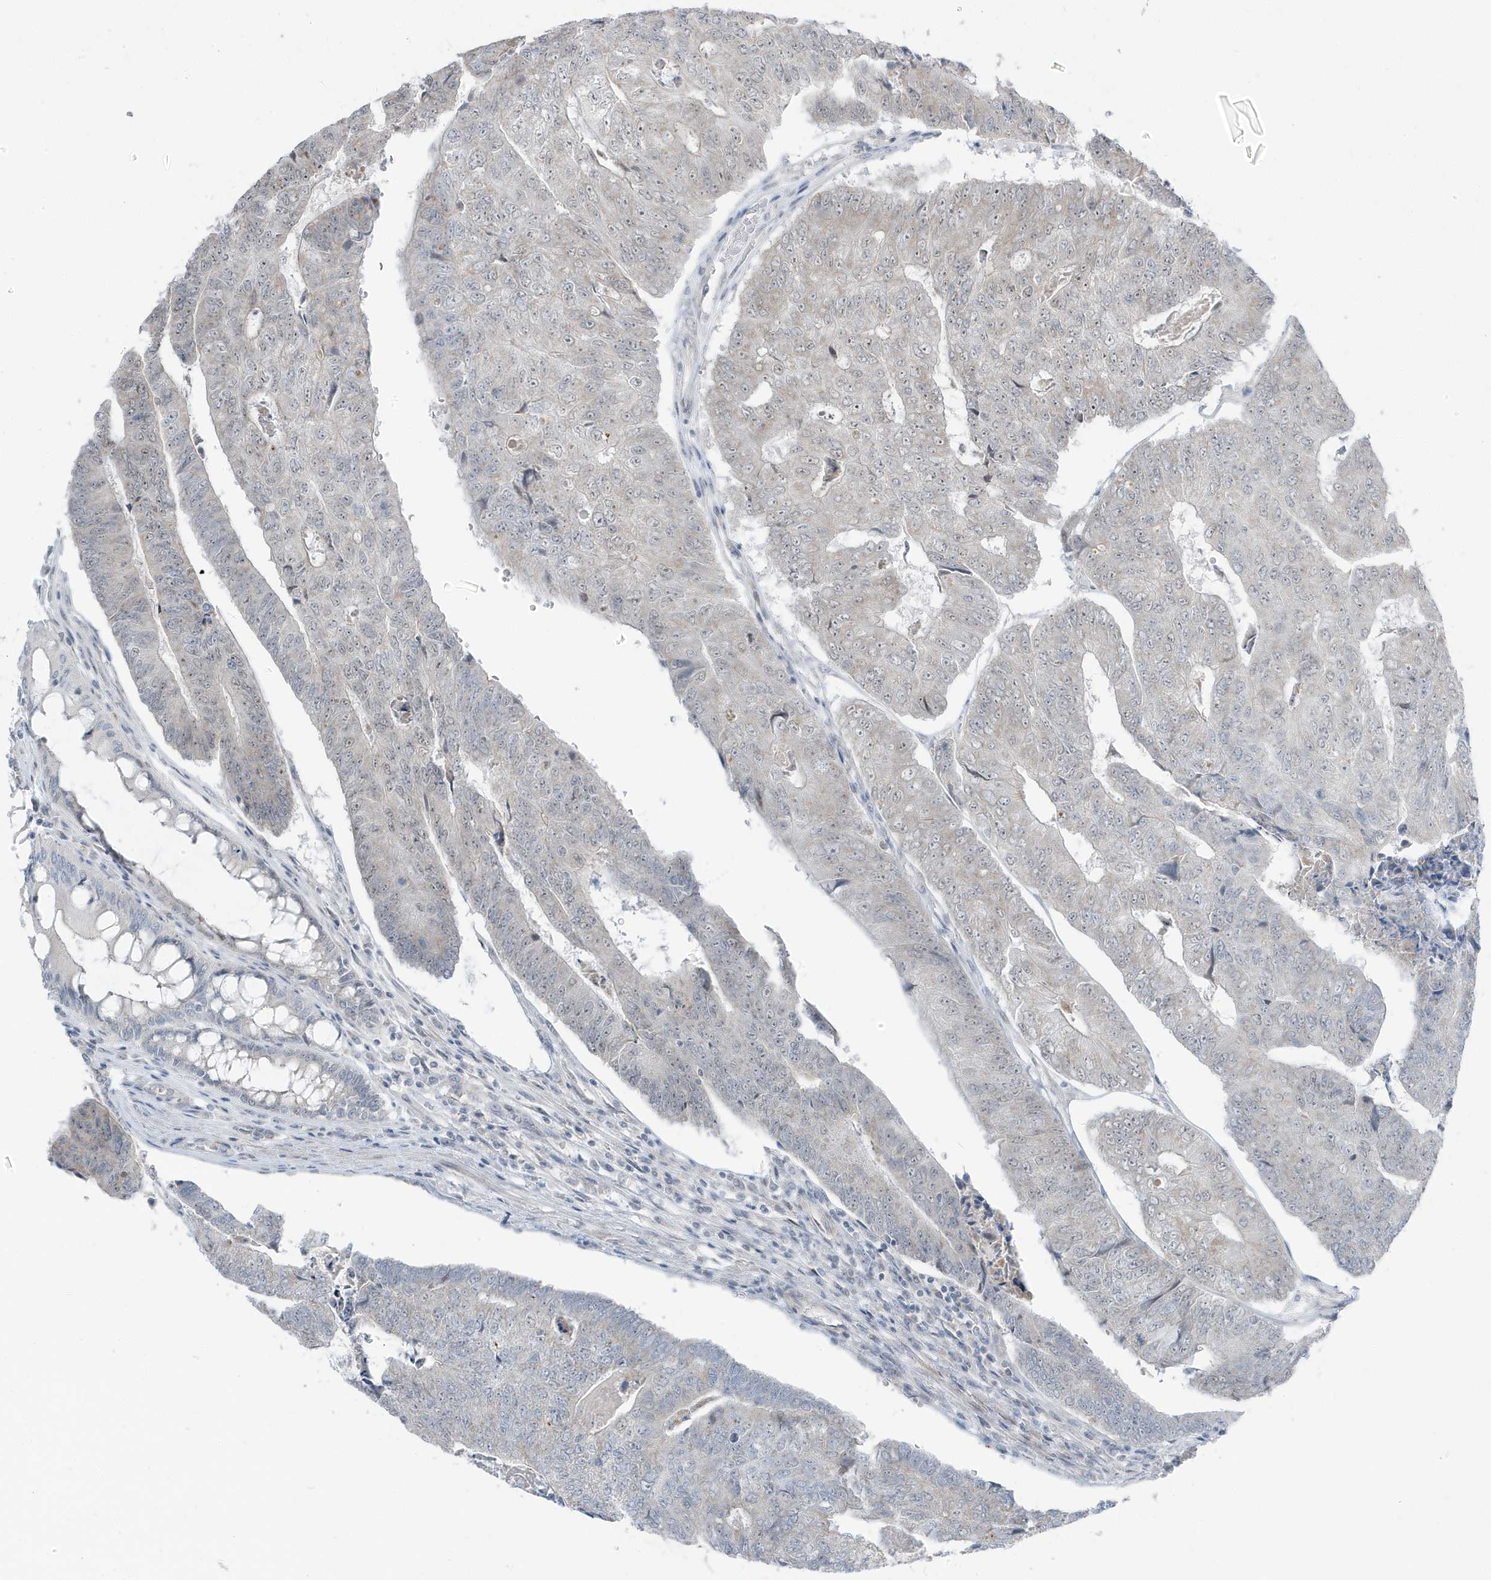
{"staining": {"intensity": "negative", "quantity": "none", "location": "none"}, "tissue": "colorectal cancer", "cell_type": "Tumor cells", "image_type": "cancer", "snomed": [{"axis": "morphology", "description": "Adenocarcinoma, NOS"}, {"axis": "topography", "description": "Colon"}], "caption": "Immunohistochemistry of human adenocarcinoma (colorectal) shows no expression in tumor cells. (DAB immunohistochemistry, high magnification).", "gene": "TSEN15", "patient": {"sex": "female", "age": 67}}